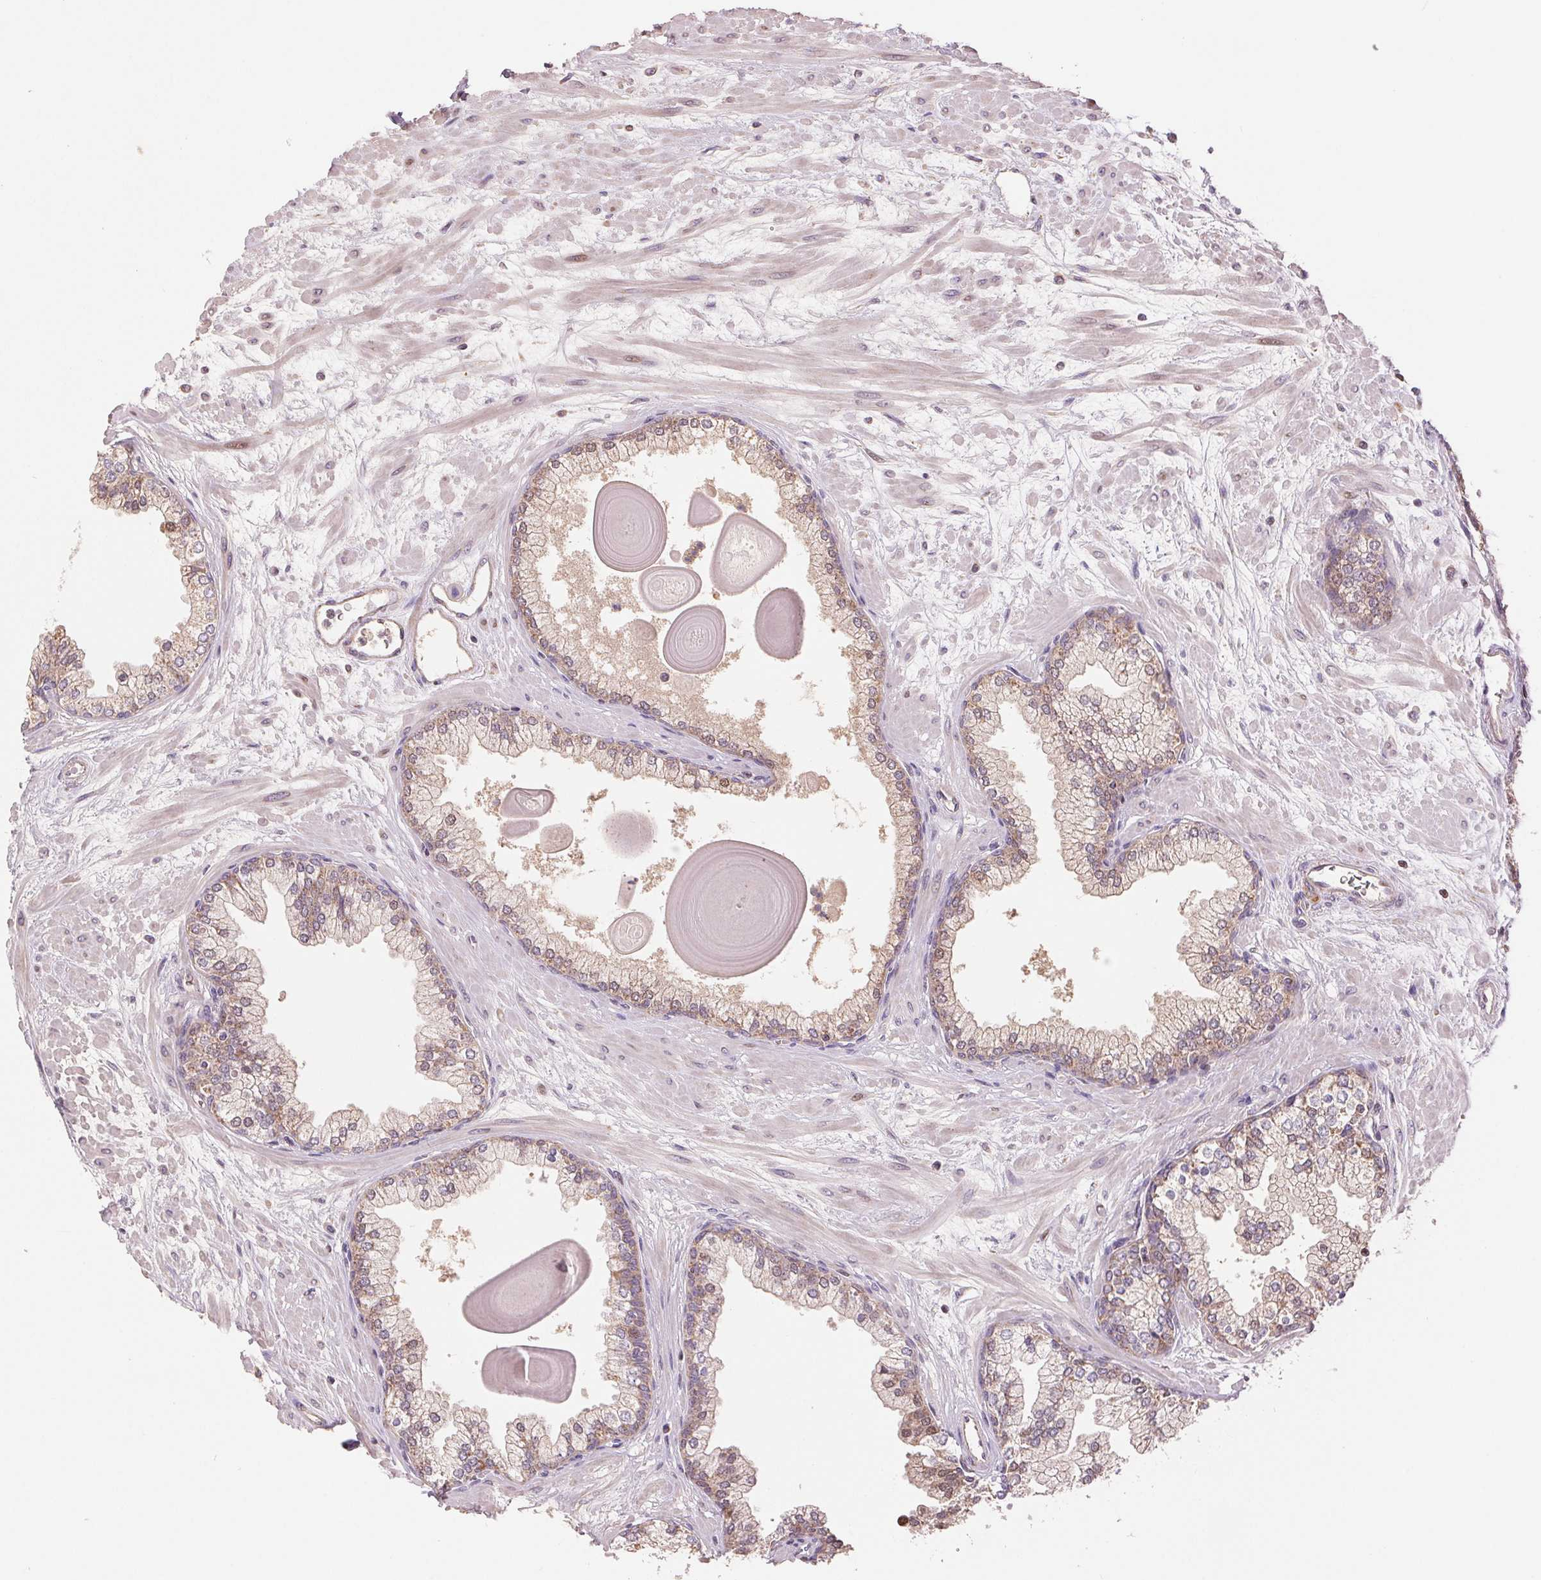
{"staining": {"intensity": "moderate", "quantity": ">75%", "location": "cytoplasmic/membranous"}, "tissue": "prostate", "cell_type": "Glandular cells", "image_type": "normal", "snomed": [{"axis": "morphology", "description": "Normal tissue, NOS"}, {"axis": "topography", "description": "Prostate"}, {"axis": "topography", "description": "Peripheral nerve tissue"}], "caption": "Glandular cells reveal moderate cytoplasmic/membranous positivity in about >75% of cells in normal prostate. (IHC, brightfield microscopy, high magnification).", "gene": "DGUOK", "patient": {"sex": "male", "age": 61}}